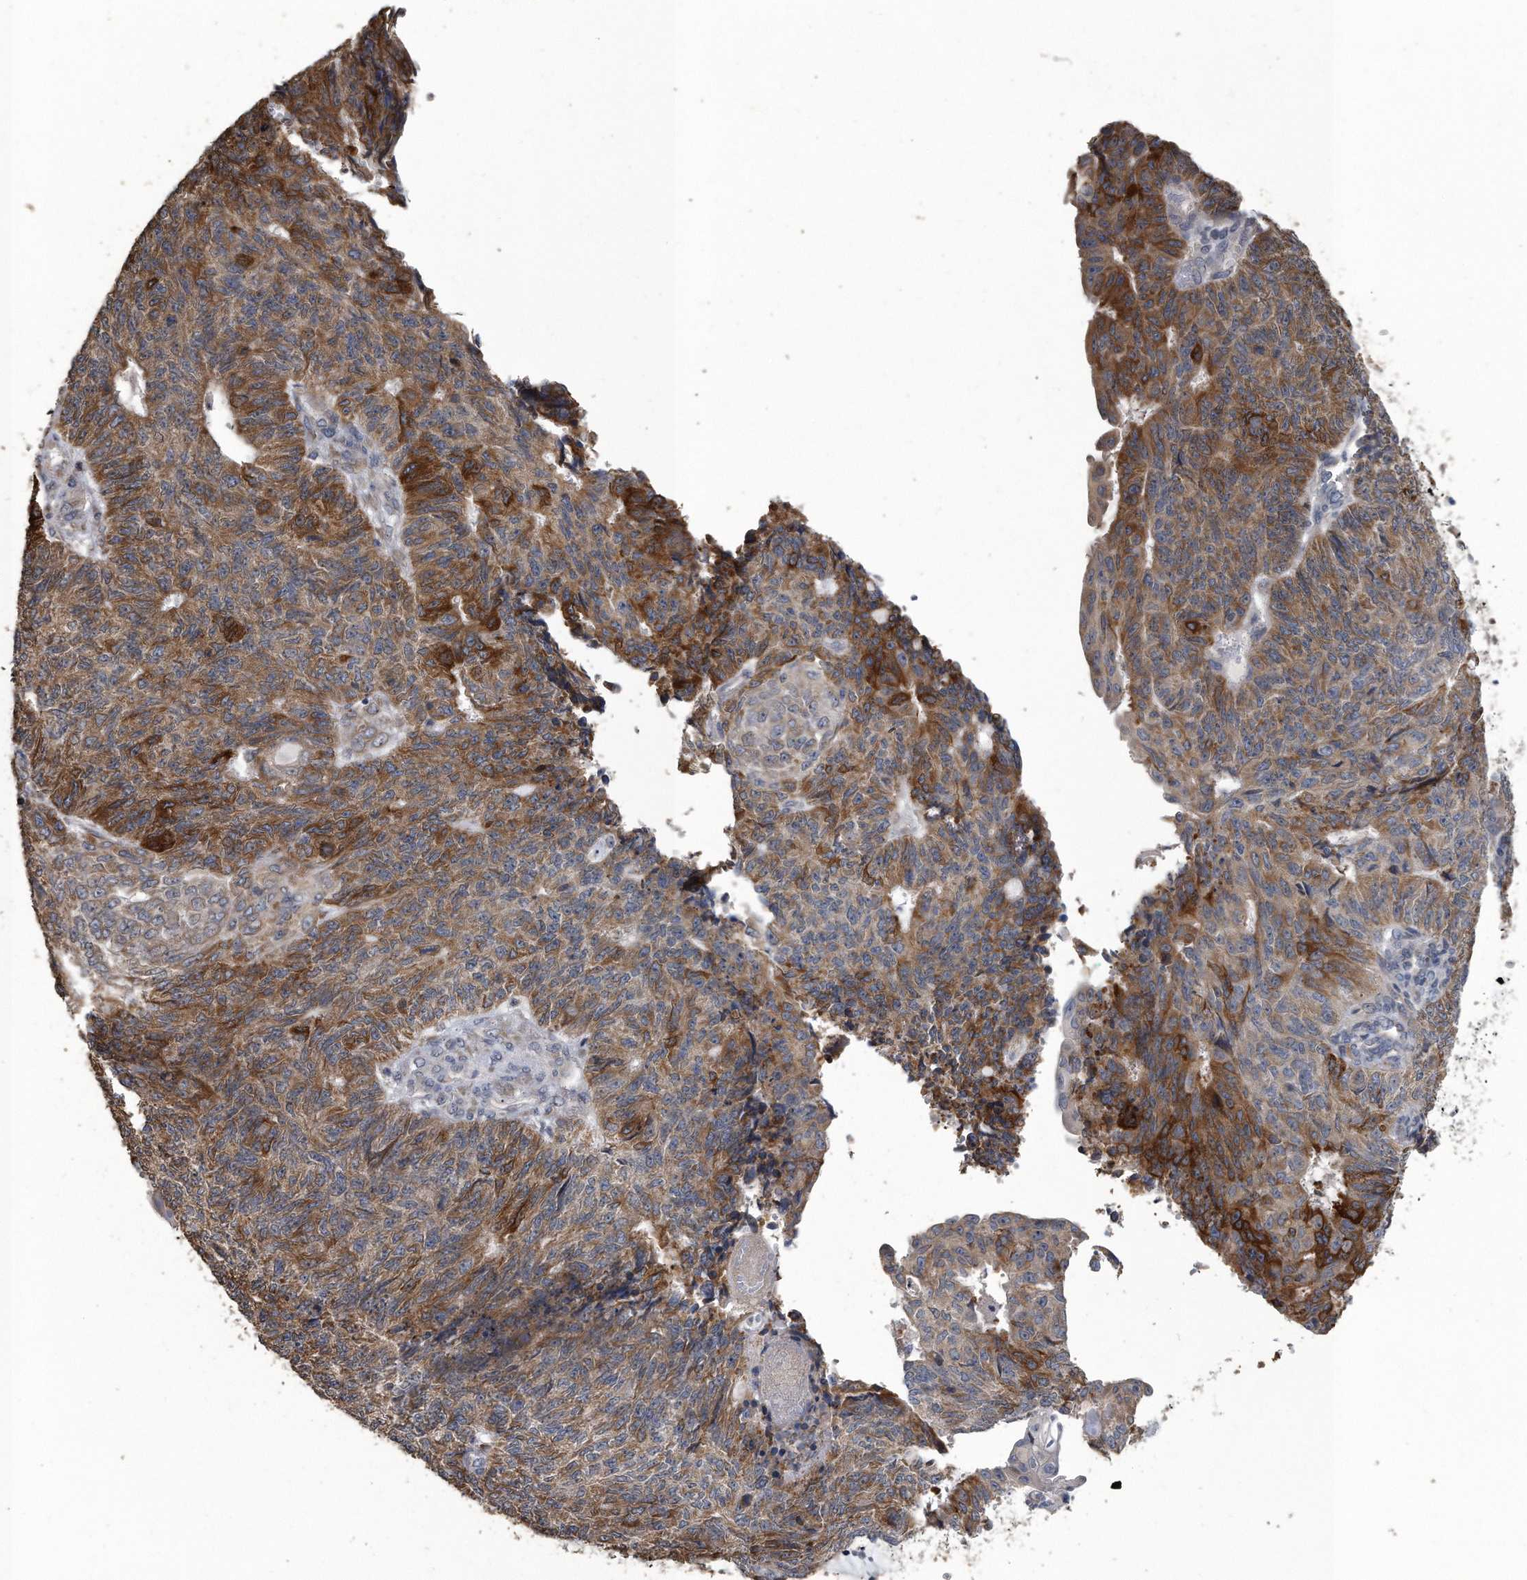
{"staining": {"intensity": "moderate", "quantity": ">75%", "location": "cytoplasmic/membranous"}, "tissue": "endometrial cancer", "cell_type": "Tumor cells", "image_type": "cancer", "snomed": [{"axis": "morphology", "description": "Adenocarcinoma, NOS"}, {"axis": "topography", "description": "Endometrium"}], "caption": "IHC of human endometrial cancer demonstrates medium levels of moderate cytoplasmic/membranous staining in approximately >75% of tumor cells. The protein is stained brown, and the nuclei are stained in blue (DAB IHC with brightfield microscopy, high magnification).", "gene": "PCLO", "patient": {"sex": "female", "age": 32}}